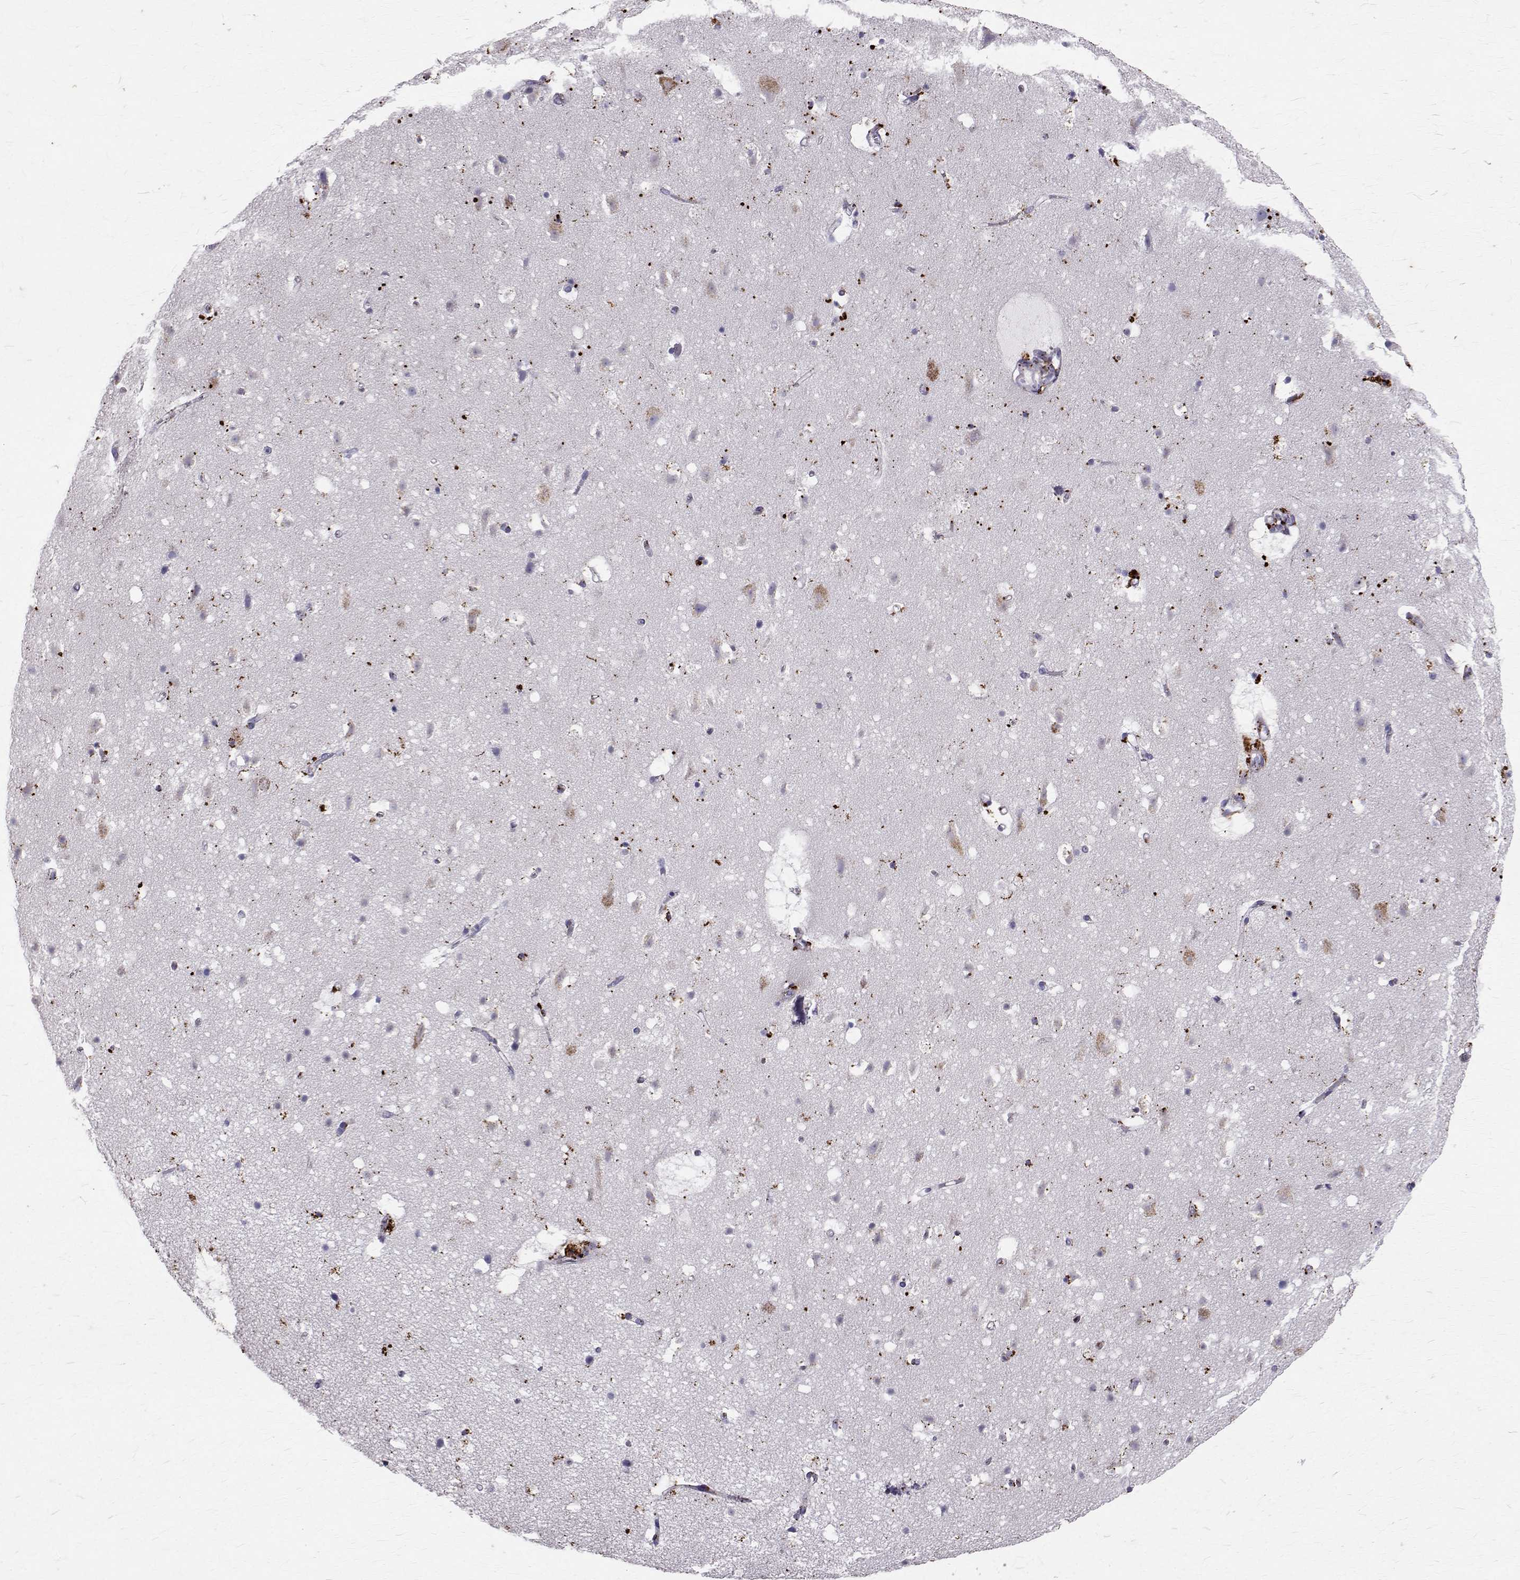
{"staining": {"intensity": "strong", "quantity": "<25%", "location": "cytoplasmic/membranous"}, "tissue": "cerebral cortex", "cell_type": "Endothelial cells", "image_type": "normal", "snomed": [{"axis": "morphology", "description": "Normal tissue, NOS"}, {"axis": "topography", "description": "Cerebral cortex"}], "caption": "Immunohistochemistry image of unremarkable cerebral cortex: human cerebral cortex stained using immunohistochemistry (IHC) displays medium levels of strong protein expression localized specifically in the cytoplasmic/membranous of endothelial cells, appearing as a cytoplasmic/membranous brown color.", "gene": "TPP1", "patient": {"sex": "female", "age": 42}}